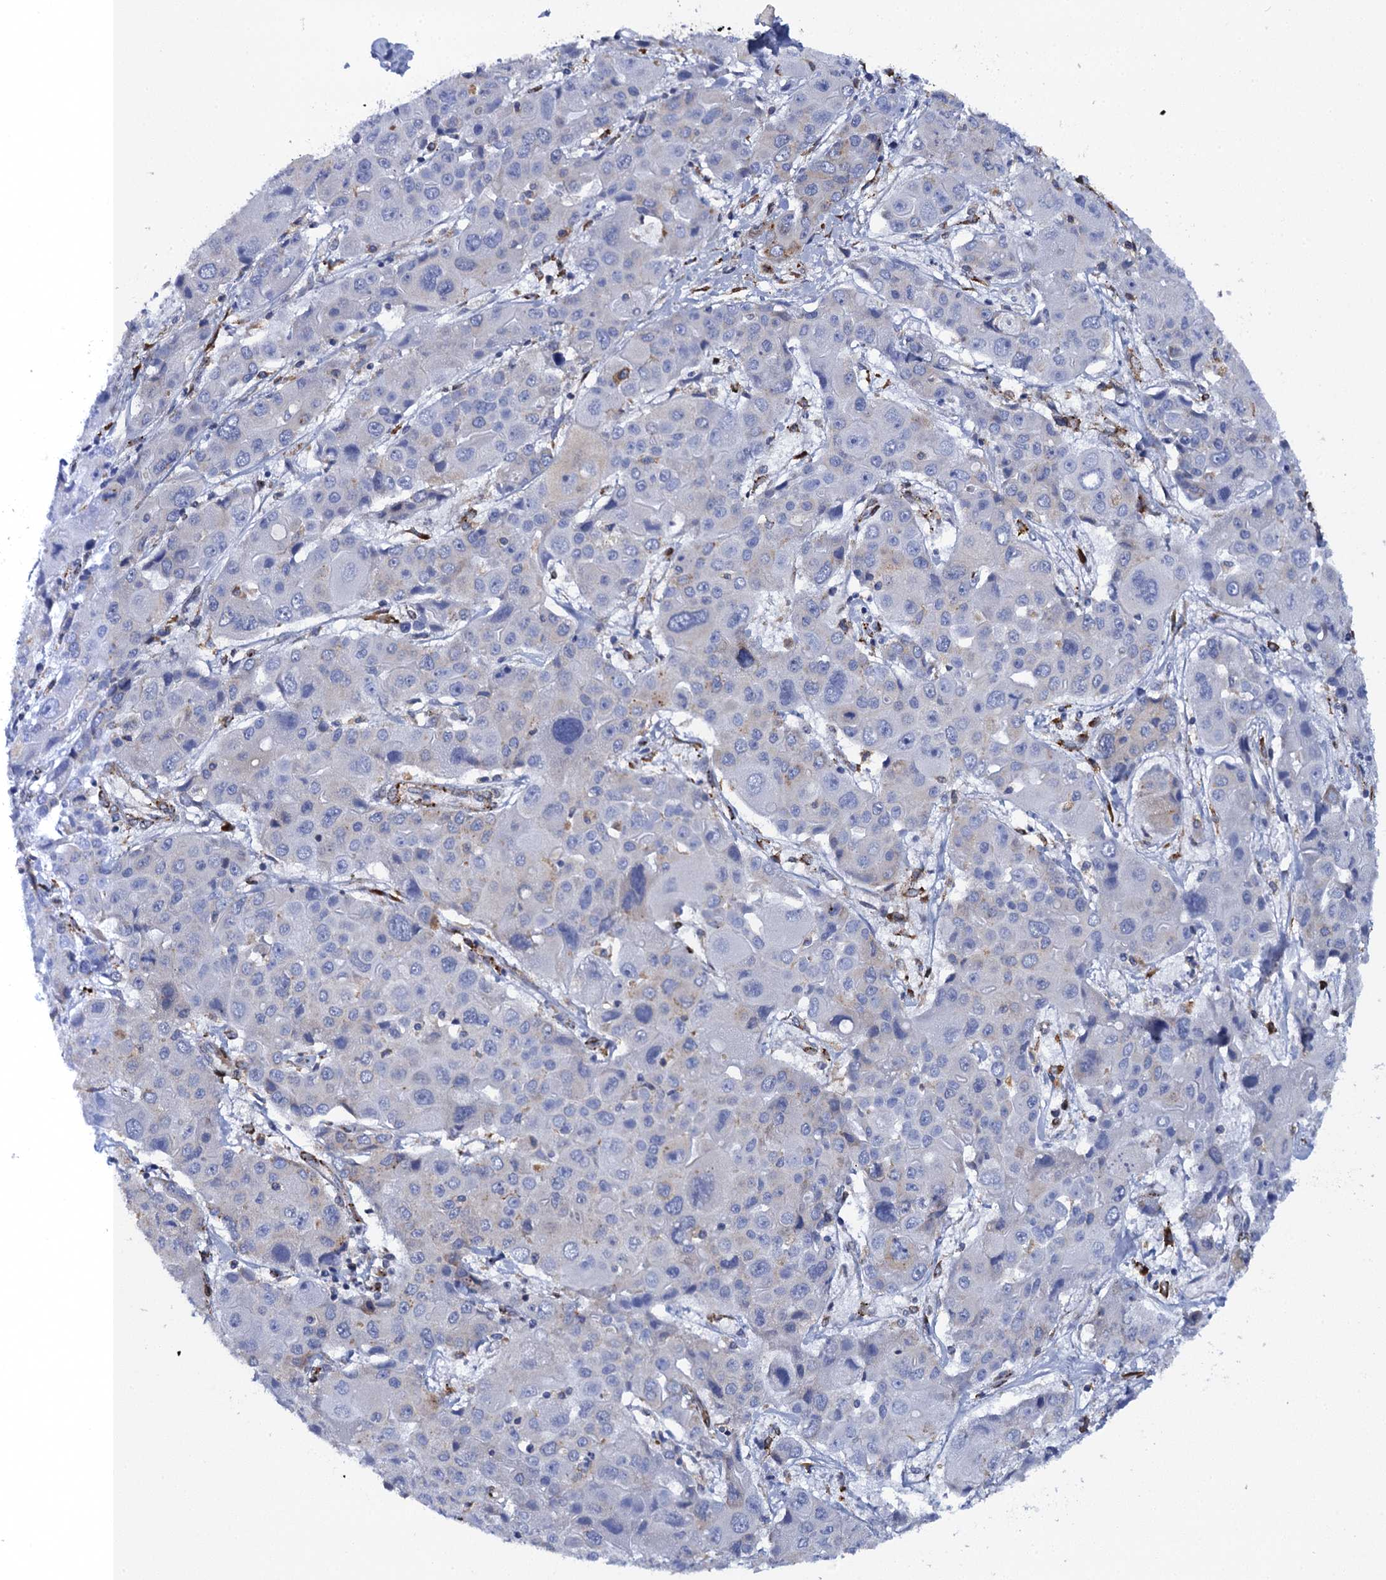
{"staining": {"intensity": "negative", "quantity": "none", "location": "none"}, "tissue": "liver cancer", "cell_type": "Tumor cells", "image_type": "cancer", "snomed": [{"axis": "morphology", "description": "Cholangiocarcinoma"}, {"axis": "topography", "description": "Liver"}], "caption": "Liver cancer stained for a protein using immunohistochemistry shows no expression tumor cells.", "gene": "POGLUT3", "patient": {"sex": "male", "age": 67}}